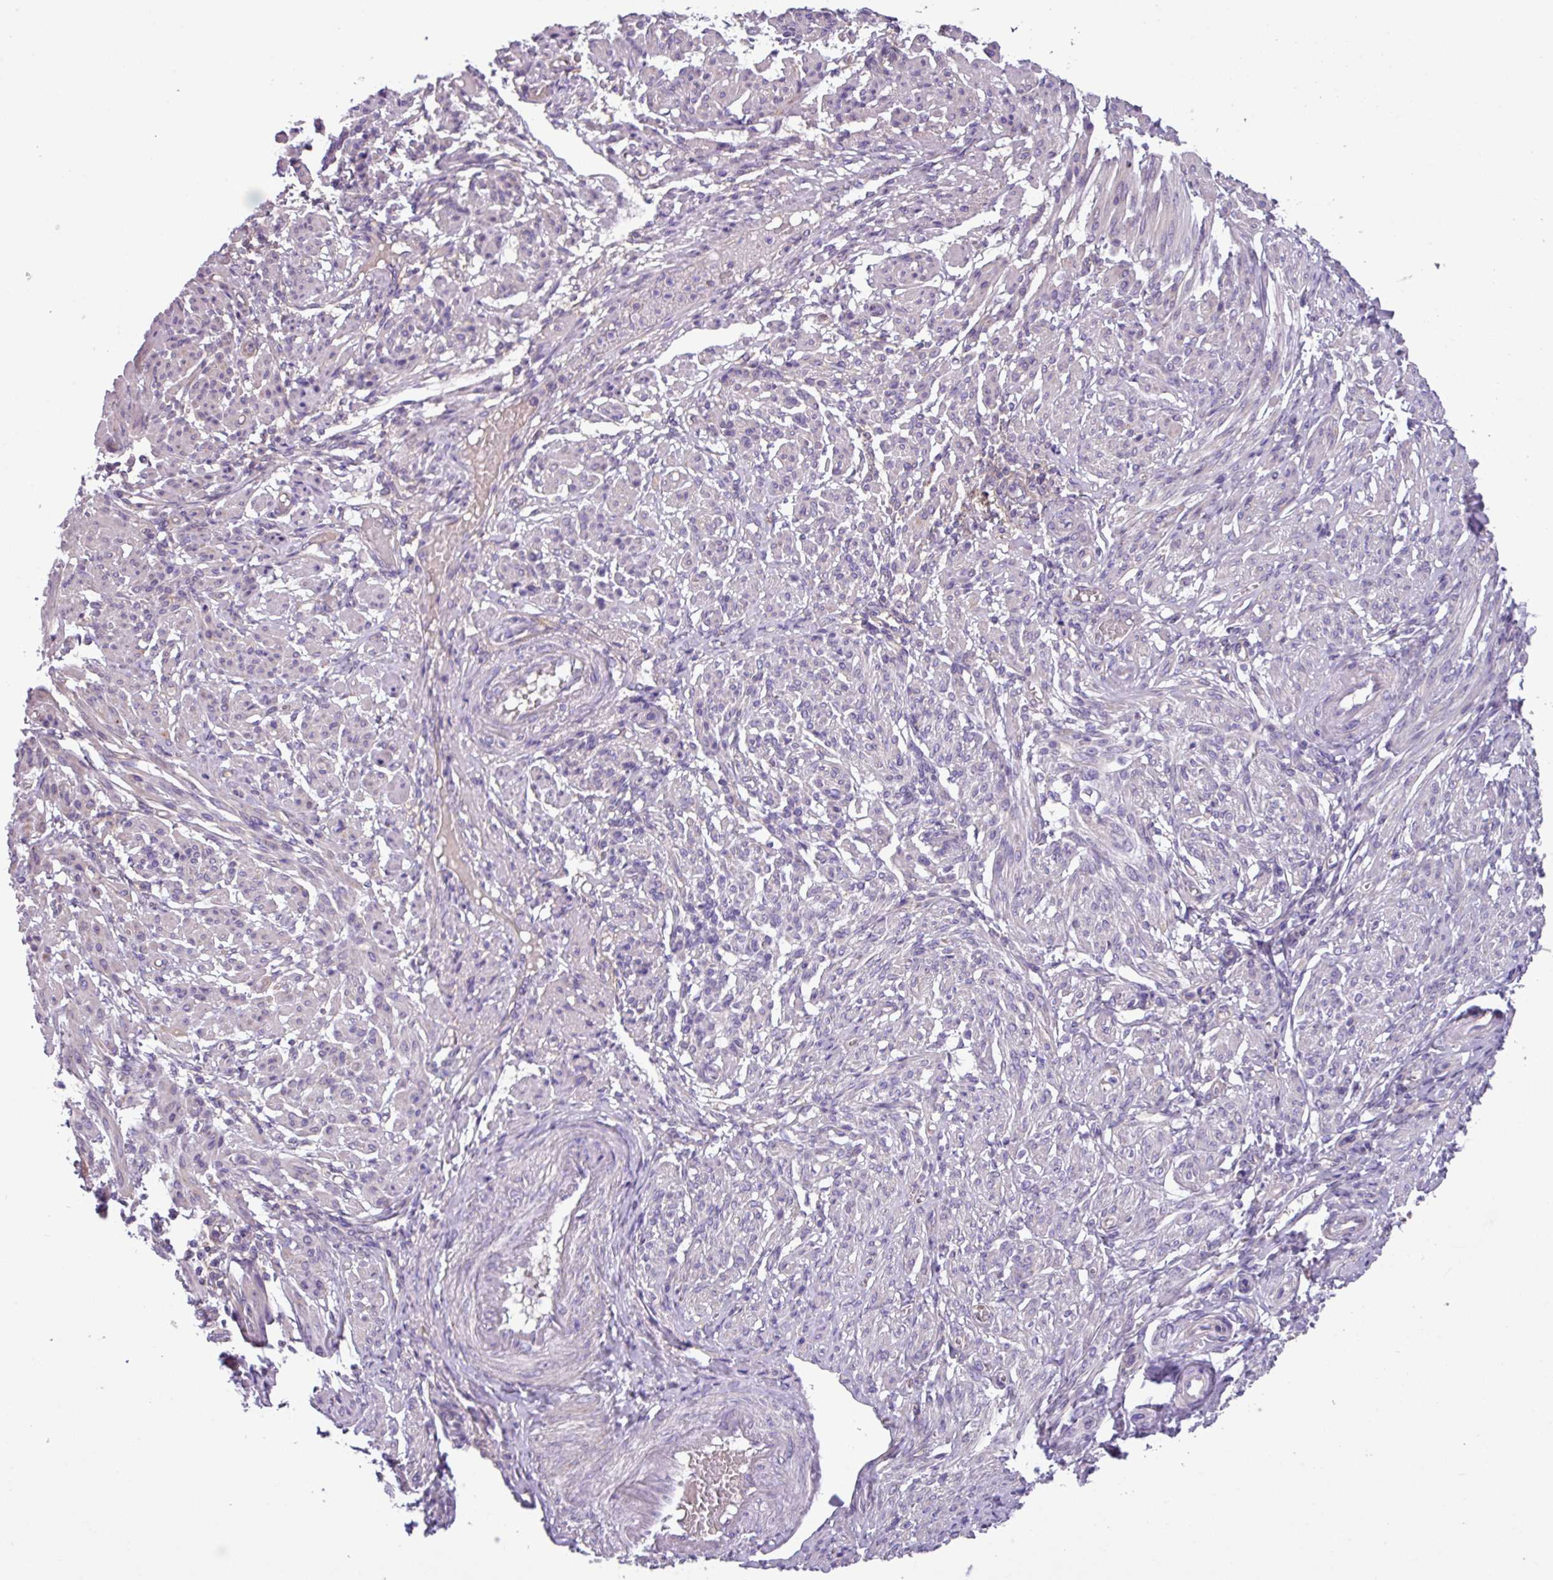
{"staining": {"intensity": "negative", "quantity": "none", "location": "none"}, "tissue": "smooth muscle", "cell_type": "Smooth muscle cells", "image_type": "normal", "snomed": [{"axis": "morphology", "description": "Normal tissue, NOS"}, {"axis": "topography", "description": "Smooth muscle"}], "caption": "Immunohistochemistry (IHC) histopathology image of unremarkable smooth muscle stained for a protein (brown), which shows no positivity in smooth muscle cells.", "gene": "SLC23A2", "patient": {"sex": "female", "age": 39}}